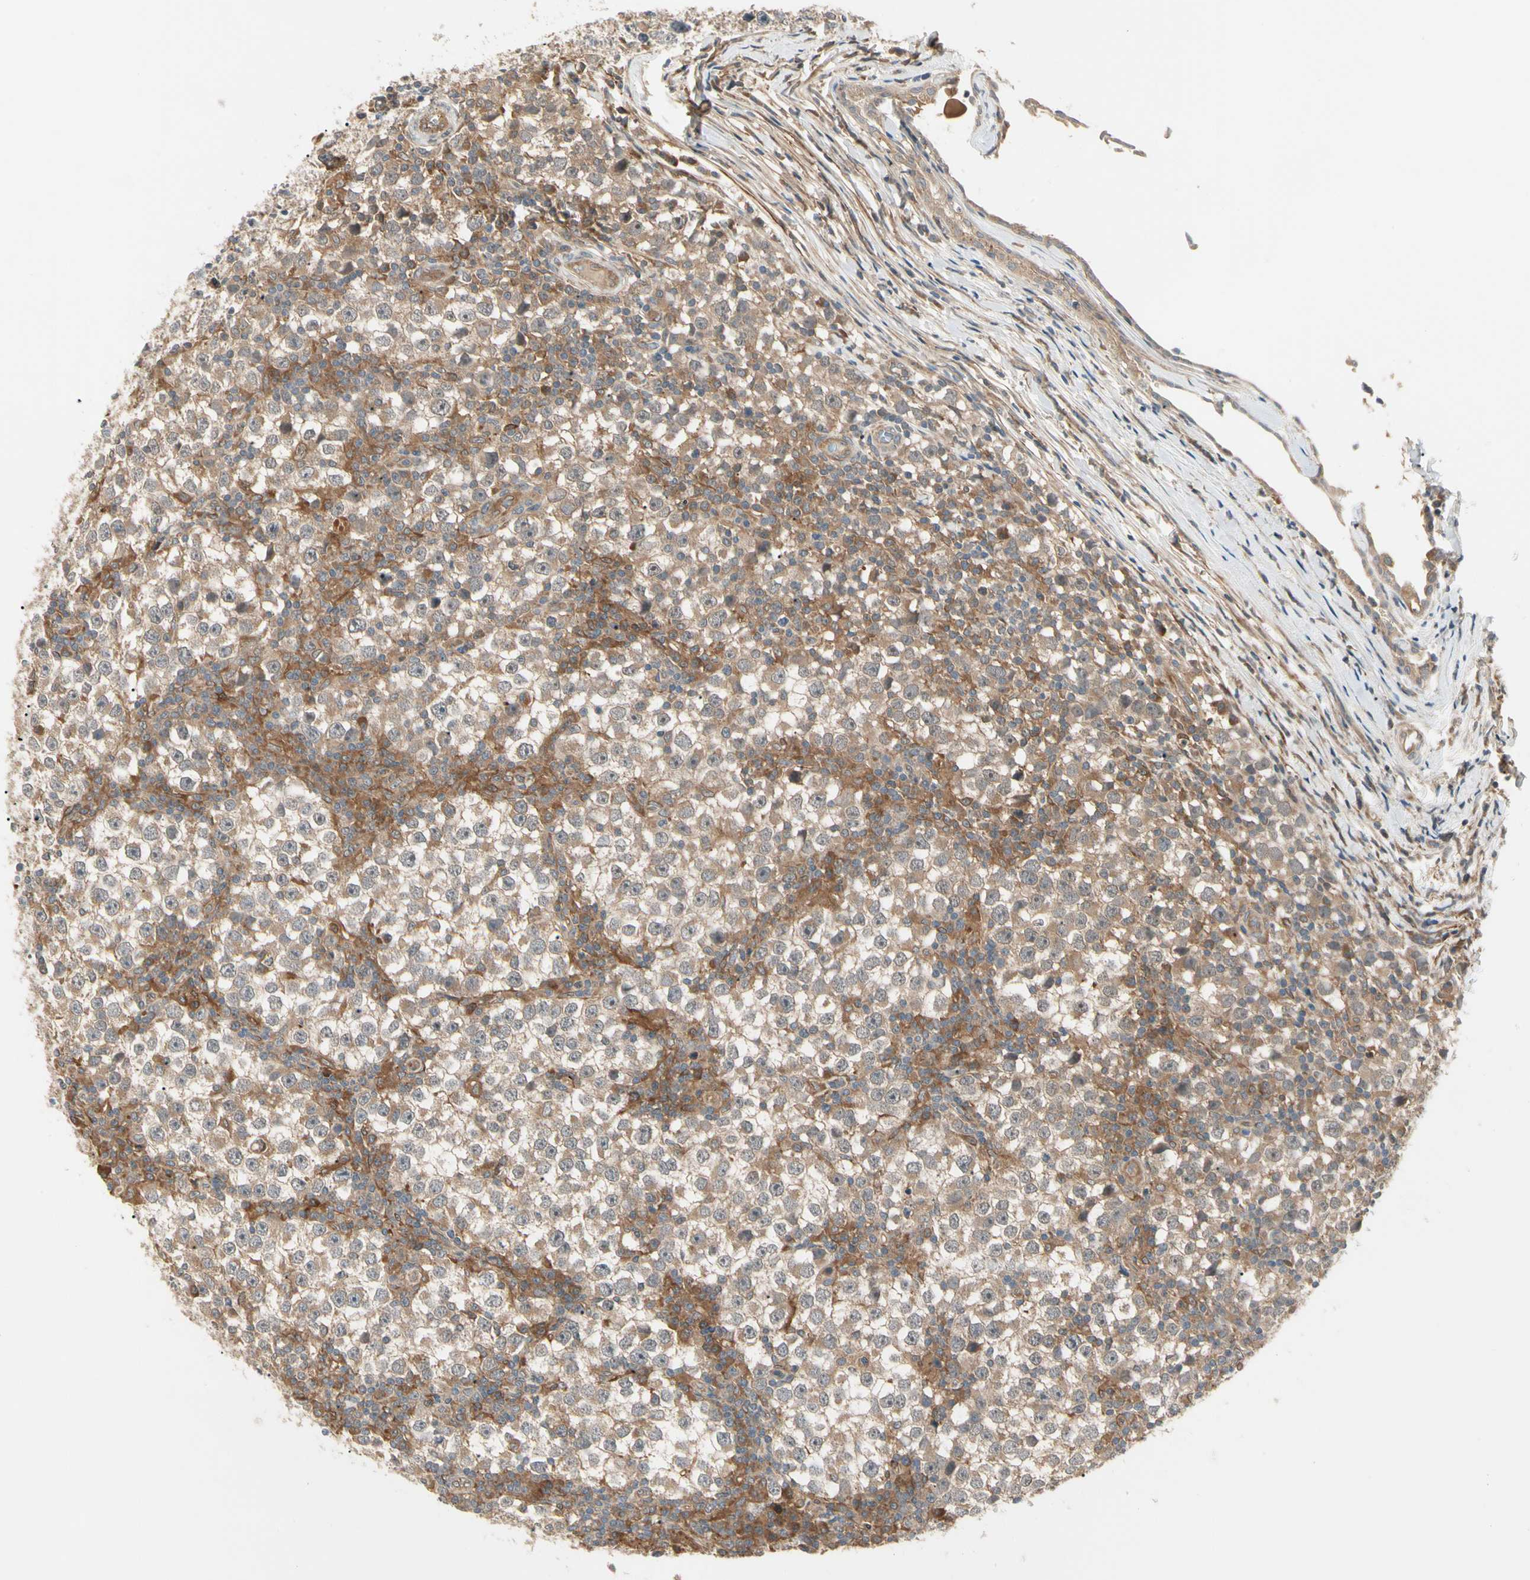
{"staining": {"intensity": "moderate", "quantity": ">75%", "location": "cytoplasmic/membranous"}, "tissue": "testis cancer", "cell_type": "Tumor cells", "image_type": "cancer", "snomed": [{"axis": "morphology", "description": "Seminoma, NOS"}, {"axis": "topography", "description": "Testis"}], "caption": "Immunohistochemistry image of neoplastic tissue: human testis cancer stained using IHC demonstrates medium levels of moderate protein expression localized specifically in the cytoplasmic/membranous of tumor cells, appearing as a cytoplasmic/membranous brown color.", "gene": "F2R", "patient": {"sex": "male", "age": 65}}